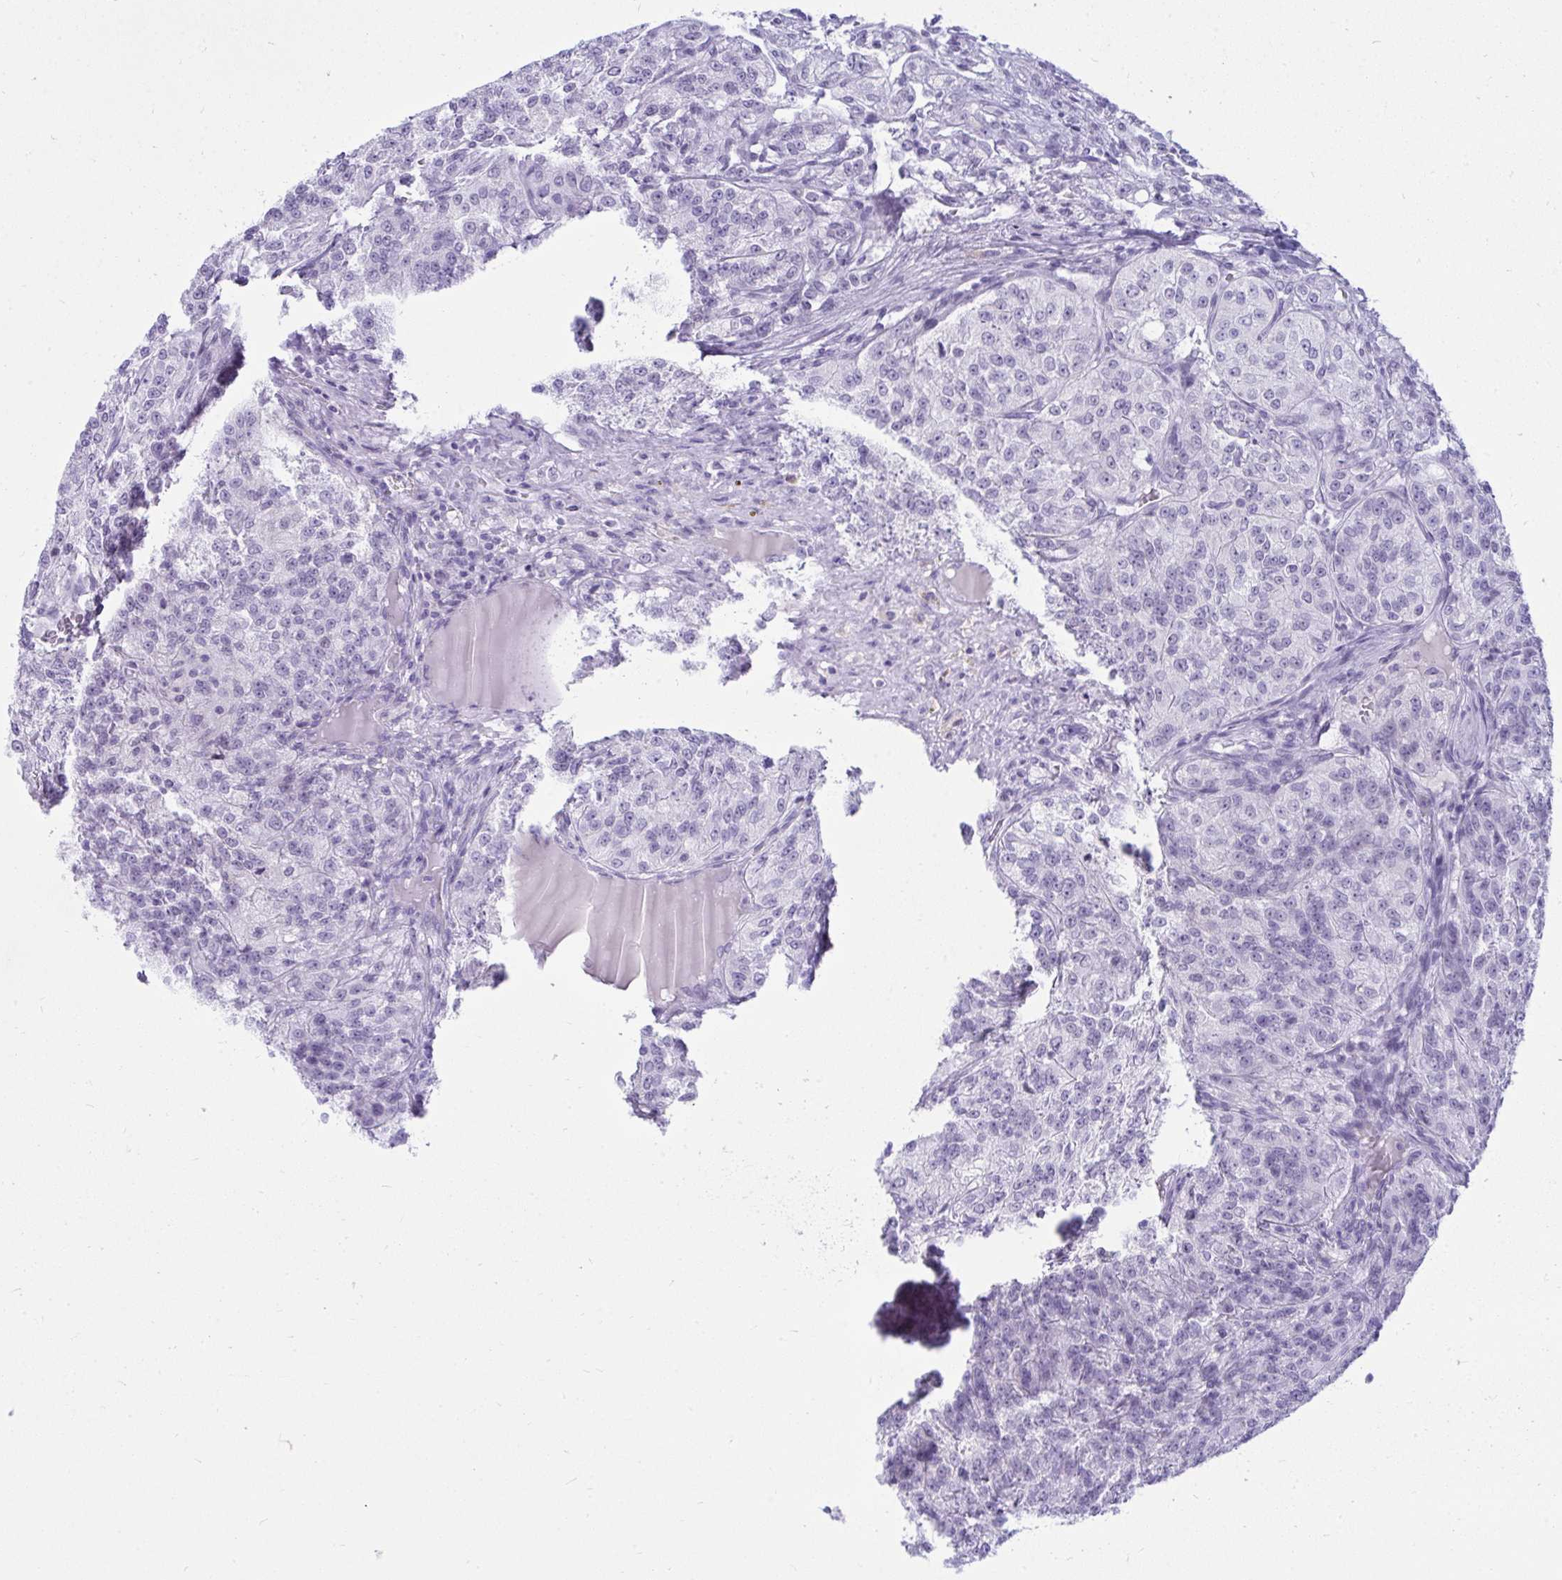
{"staining": {"intensity": "negative", "quantity": "none", "location": "none"}, "tissue": "renal cancer", "cell_type": "Tumor cells", "image_type": "cancer", "snomed": [{"axis": "morphology", "description": "Adenocarcinoma, NOS"}, {"axis": "topography", "description": "Kidney"}], "caption": "Protein analysis of renal cancer (adenocarcinoma) displays no significant staining in tumor cells. (DAB (3,3'-diaminobenzidine) IHC, high magnification).", "gene": "OR5F1", "patient": {"sex": "female", "age": 63}}